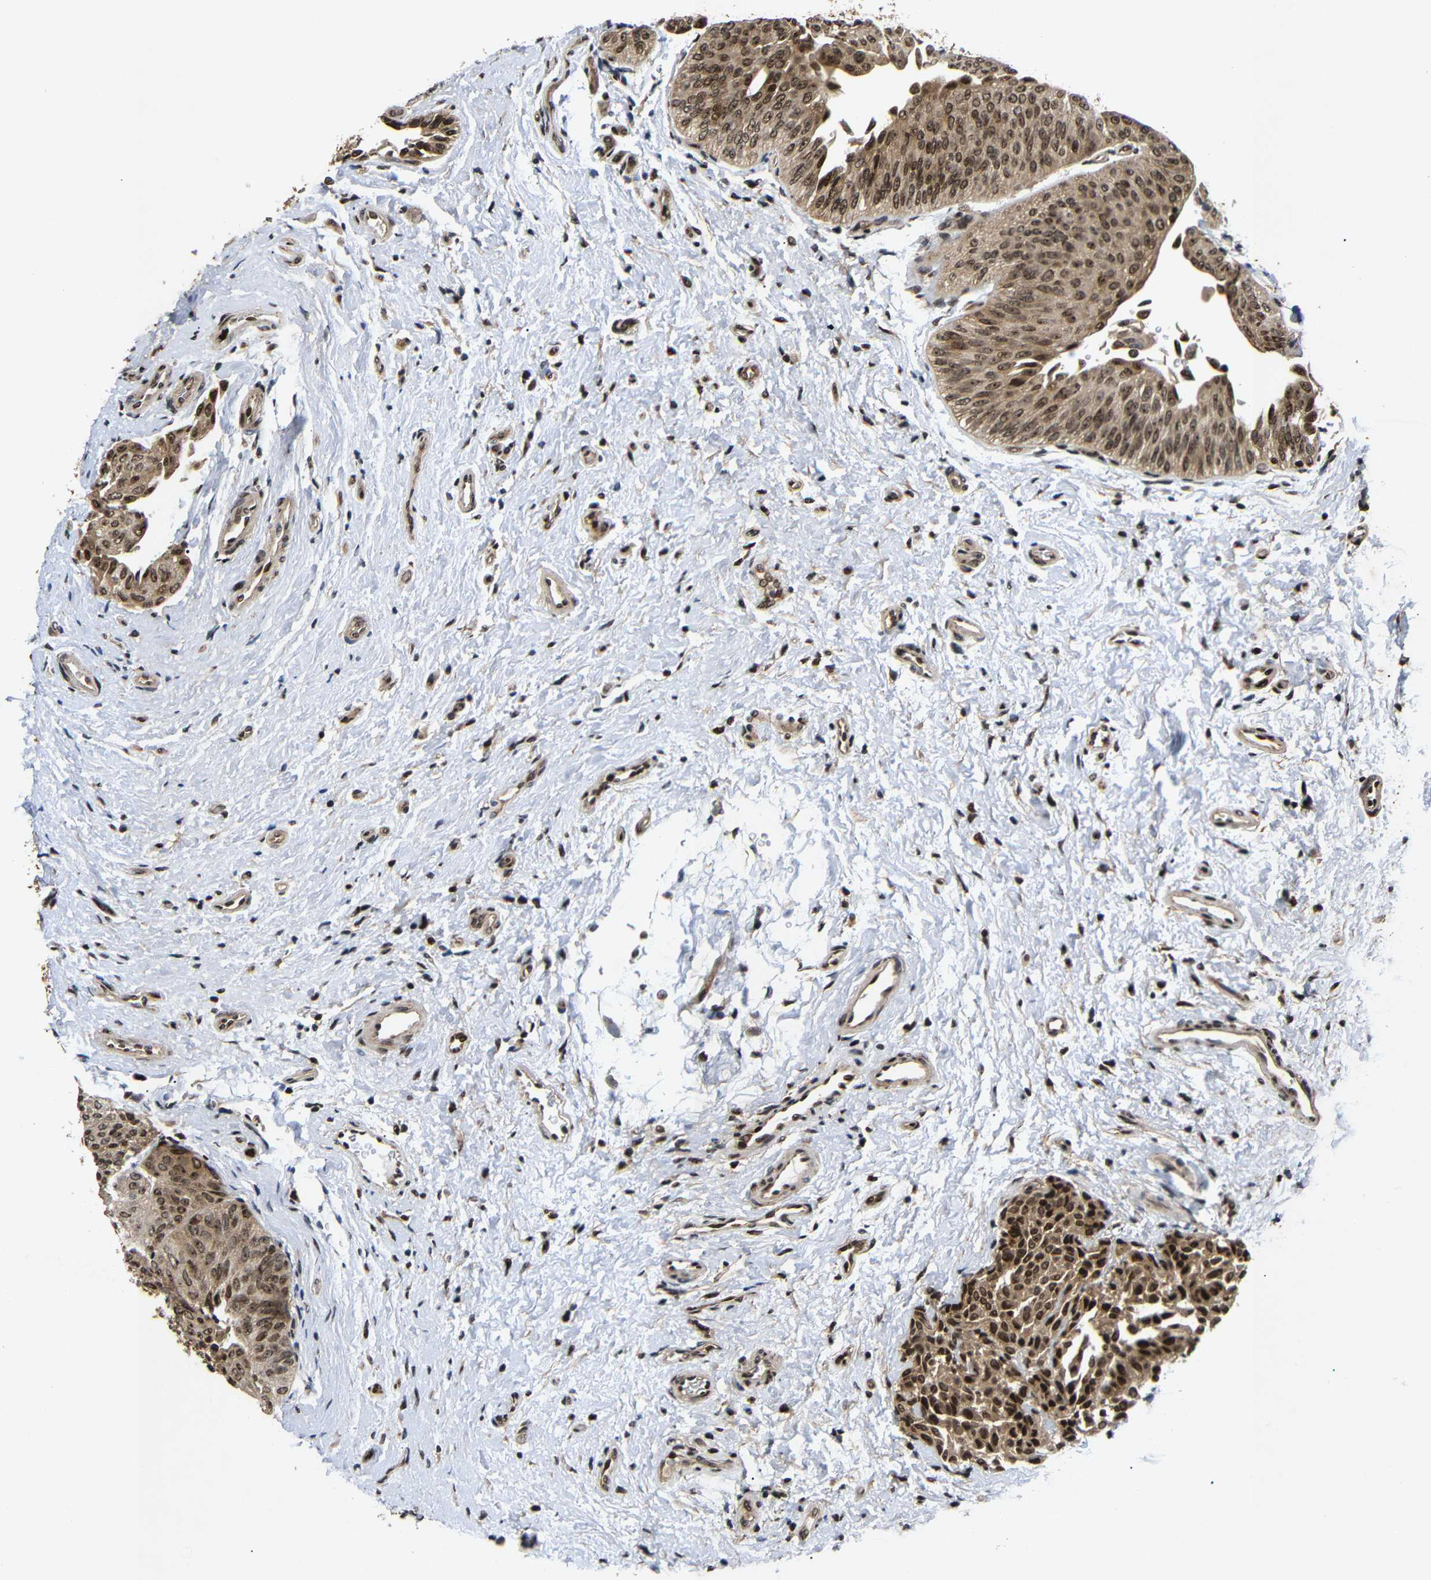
{"staining": {"intensity": "strong", "quantity": ">75%", "location": "cytoplasmic/membranous,nuclear"}, "tissue": "urothelial cancer", "cell_type": "Tumor cells", "image_type": "cancer", "snomed": [{"axis": "morphology", "description": "Urothelial carcinoma, Low grade"}, {"axis": "topography", "description": "Urinary bladder"}], "caption": "Immunohistochemical staining of urothelial cancer displays high levels of strong cytoplasmic/membranous and nuclear staining in approximately >75% of tumor cells.", "gene": "KIF23", "patient": {"sex": "female", "age": 60}}